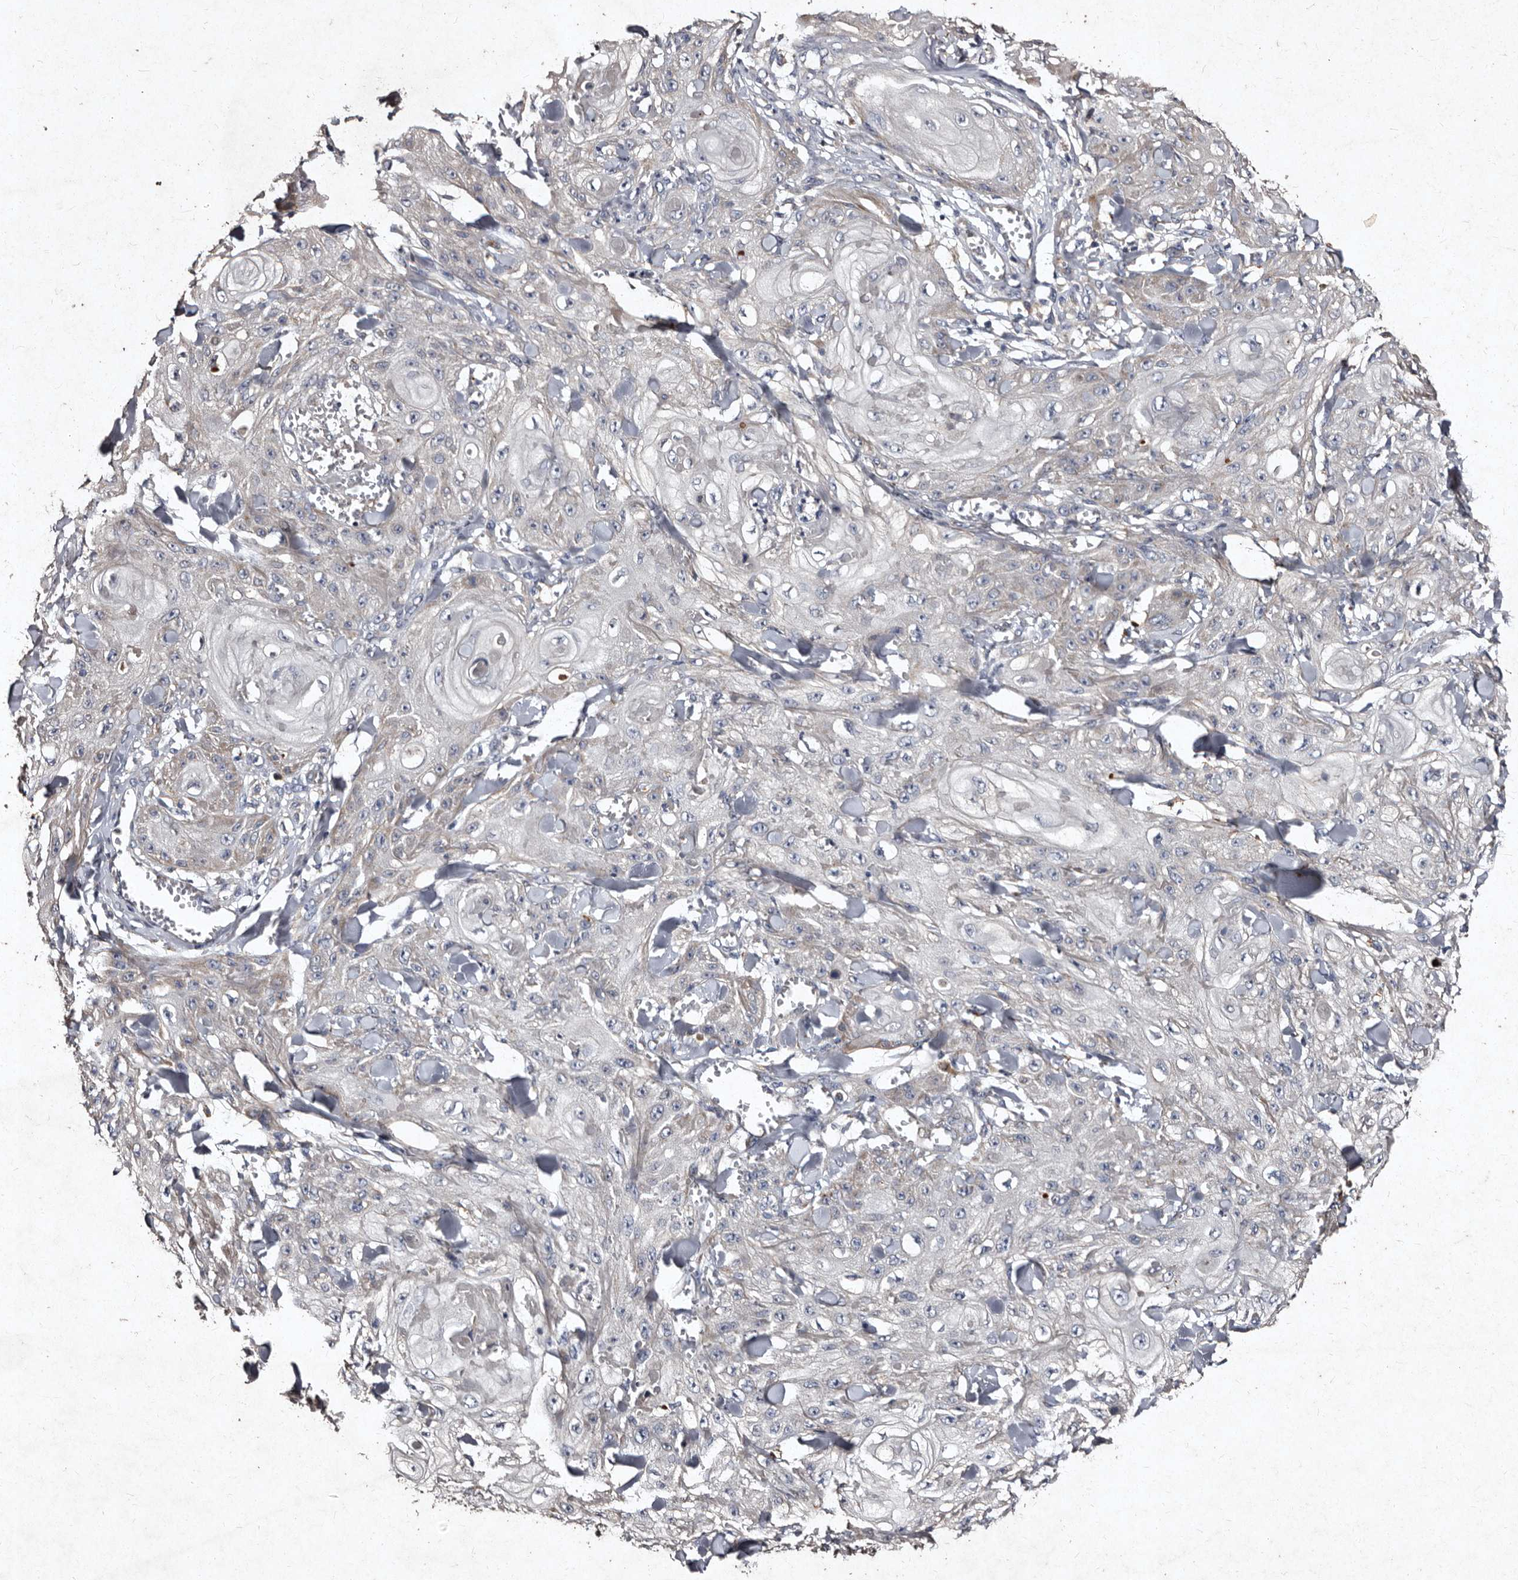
{"staining": {"intensity": "negative", "quantity": "none", "location": "none"}, "tissue": "skin cancer", "cell_type": "Tumor cells", "image_type": "cancer", "snomed": [{"axis": "morphology", "description": "Squamous cell carcinoma, NOS"}, {"axis": "topography", "description": "Skin"}], "caption": "IHC of human skin cancer (squamous cell carcinoma) exhibits no staining in tumor cells.", "gene": "TFB1M", "patient": {"sex": "male", "age": 74}}